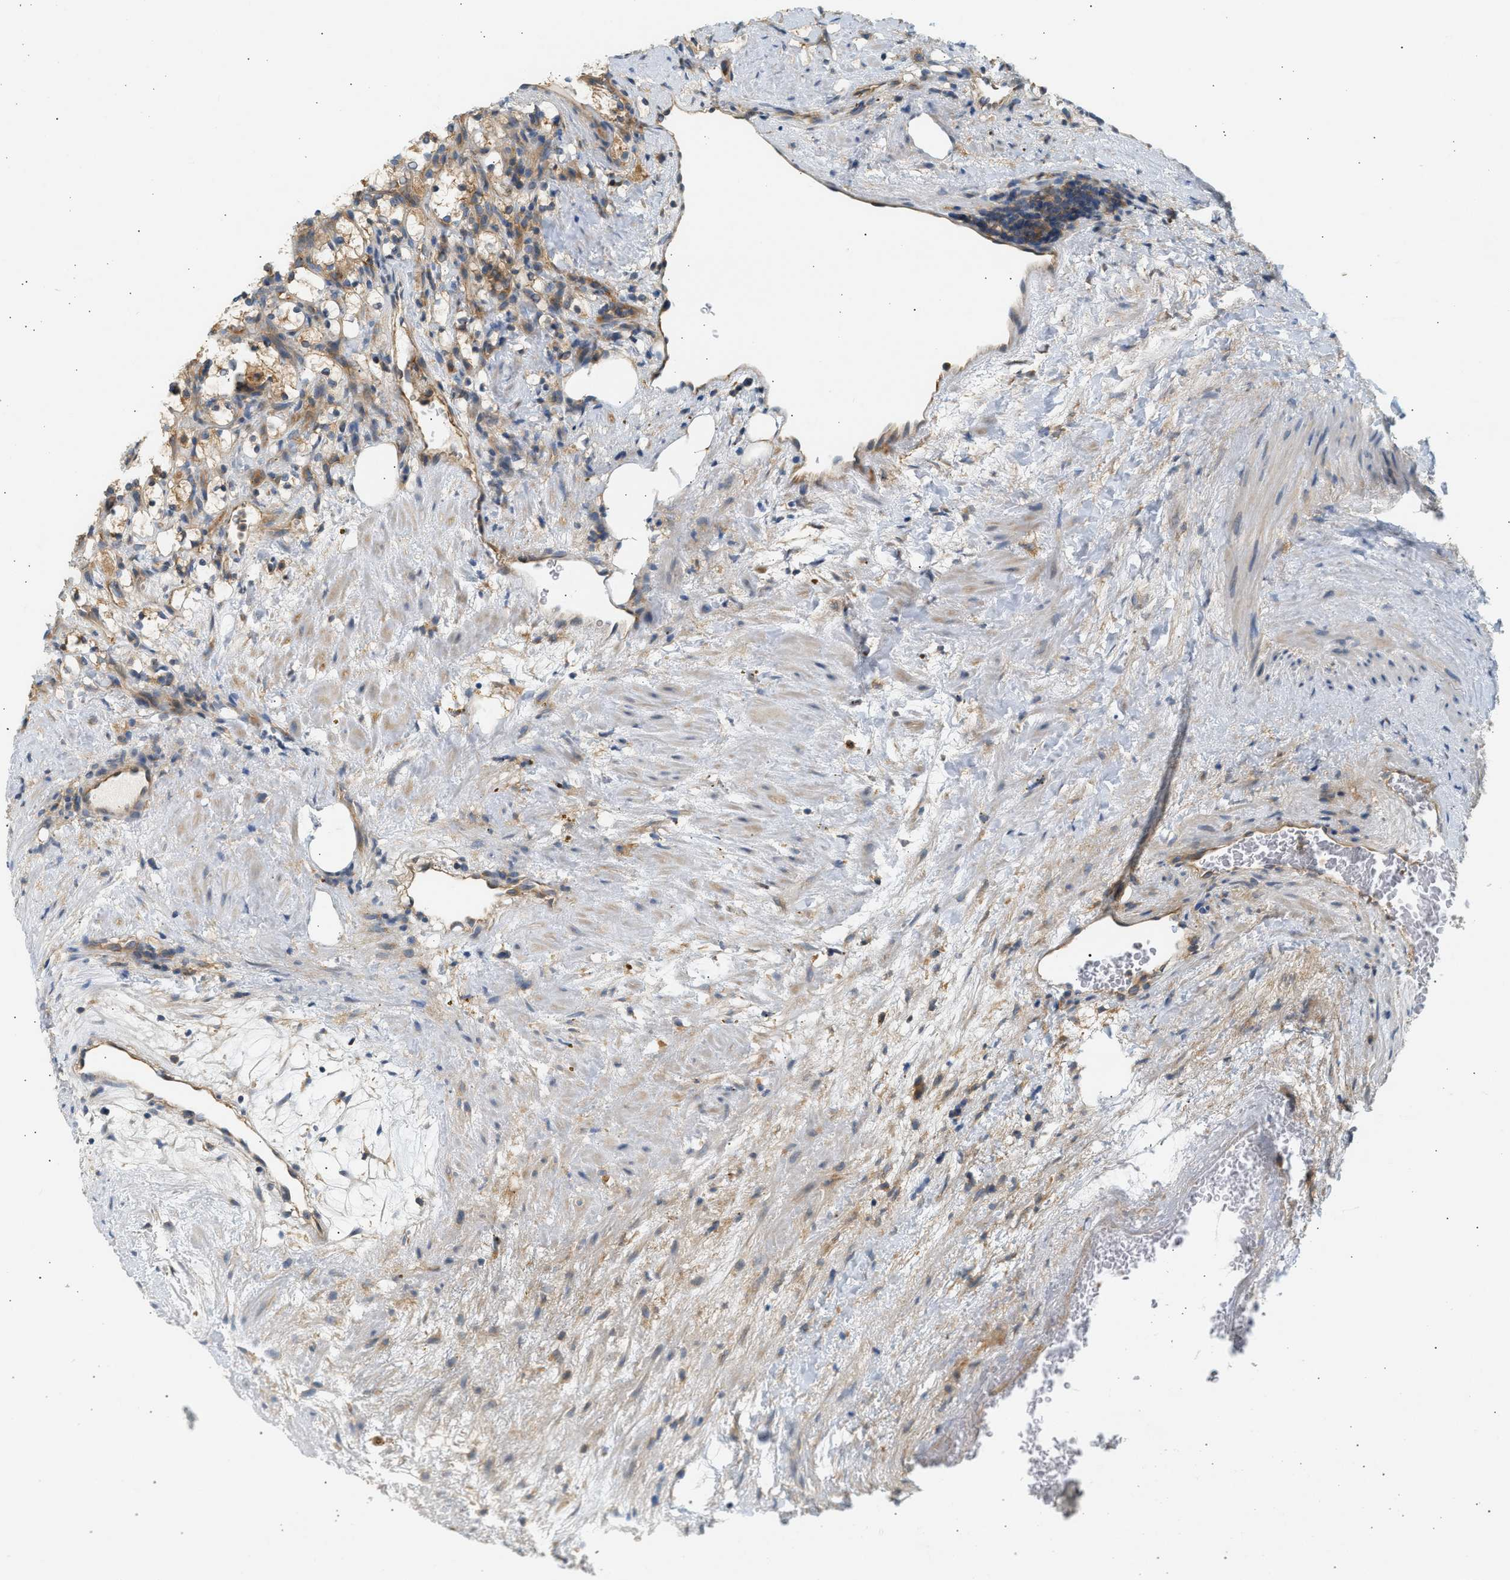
{"staining": {"intensity": "moderate", "quantity": ">75%", "location": "cytoplasmic/membranous"}, "tissue": "renal cancer", "cell_type": "Tumor cells", "image_type": "cancer", "snomed": [{"axis": "morphology", "description": "Adenocarcinoma, NOS"}, {"axis": "topography", "description": "Kidney"}], "caption": "This micrograph exhibits immunohistochemistry (IHC) staining of renal cancer, with medium moderate cytoplasmic/membranous staining in about >75% of tumor cells.", "gene": "PAFAH1B1", "patient": {"sex": "female", "age": 69}}